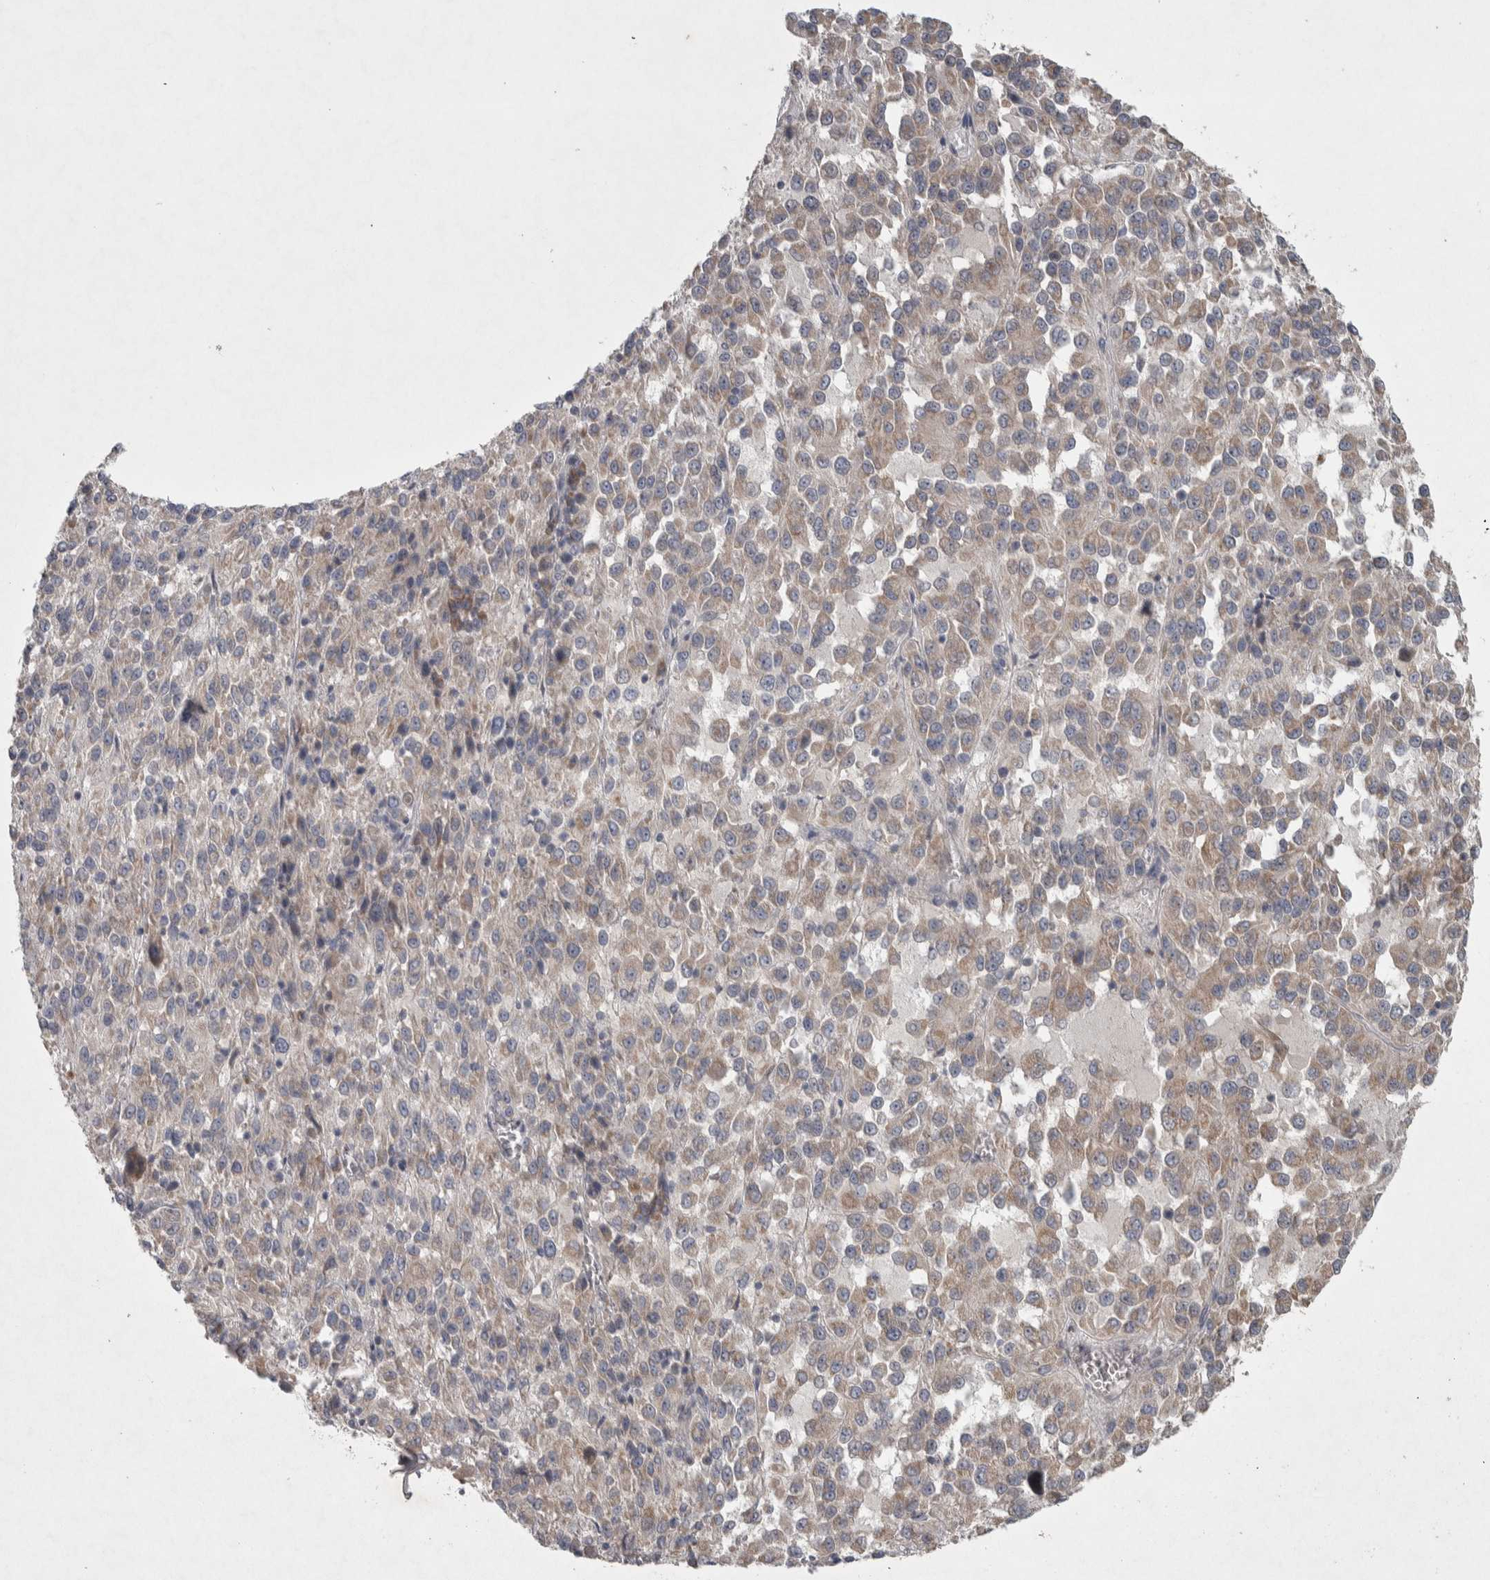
{"staining": {"intensity": "weak", "quantity": "25%-75%", "location": "cytoplasmic/membranous"}, "tissue": "melanoma", "cell_type": "Tumor cells", "image_type": "cancer", "snomed": [{"axis": "morphology", "description": "Malignant melanoma, Metastatic site"}, {"axis": "topography", "description": "Lung"}], "caption": "High-magnification brightfield microscopy of melanoma stained with DAB (3,3'-diaminobenzidine) (brown) and counterstained with hematoxylin (blue). tumor cells exhibit weak cytoplasmic/membranous positivity is seen in approximately25%-75% of cells.", "gene": "SRP68", "patient": {"sex": "male", "age": 64}}